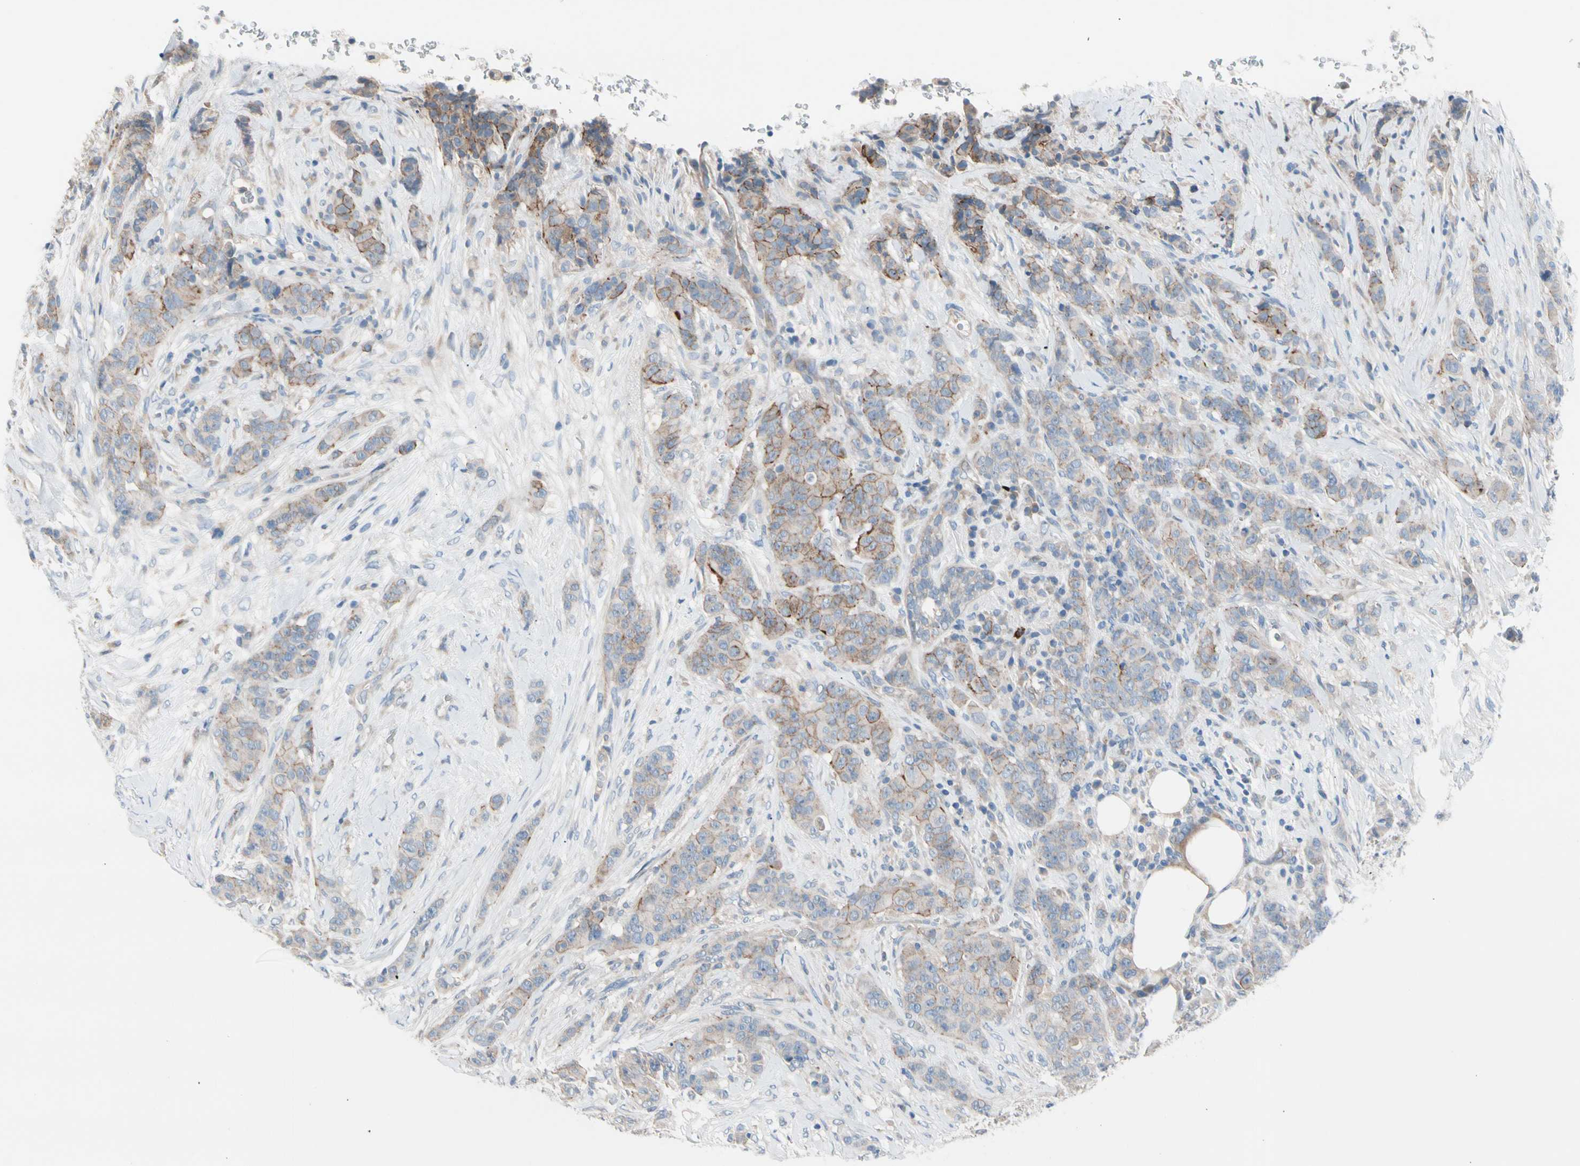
{"staining": {"intensity": "moderate", "quantity": "25%-75%", "location": "cytoplasmic/membranous"}, "tissue": "breast cancer", "cell_type": "Tumor cells", "image_type": "cancer", "snomed": [{"axis": "morphology", "description": "Duct carcinoma"}, {"axis": "topography", "description": "Breast"}], "caption": "A high-resolution histopathology image shows immunohistochemistry staining of breast infiltrating ductal carcinoma, which exhibits moderate cytoplasmic/membranous staining in about 25%-75% of tumor cells.", "gene": "CASQ1", "patient": {"sex": "female", "age": 40}}